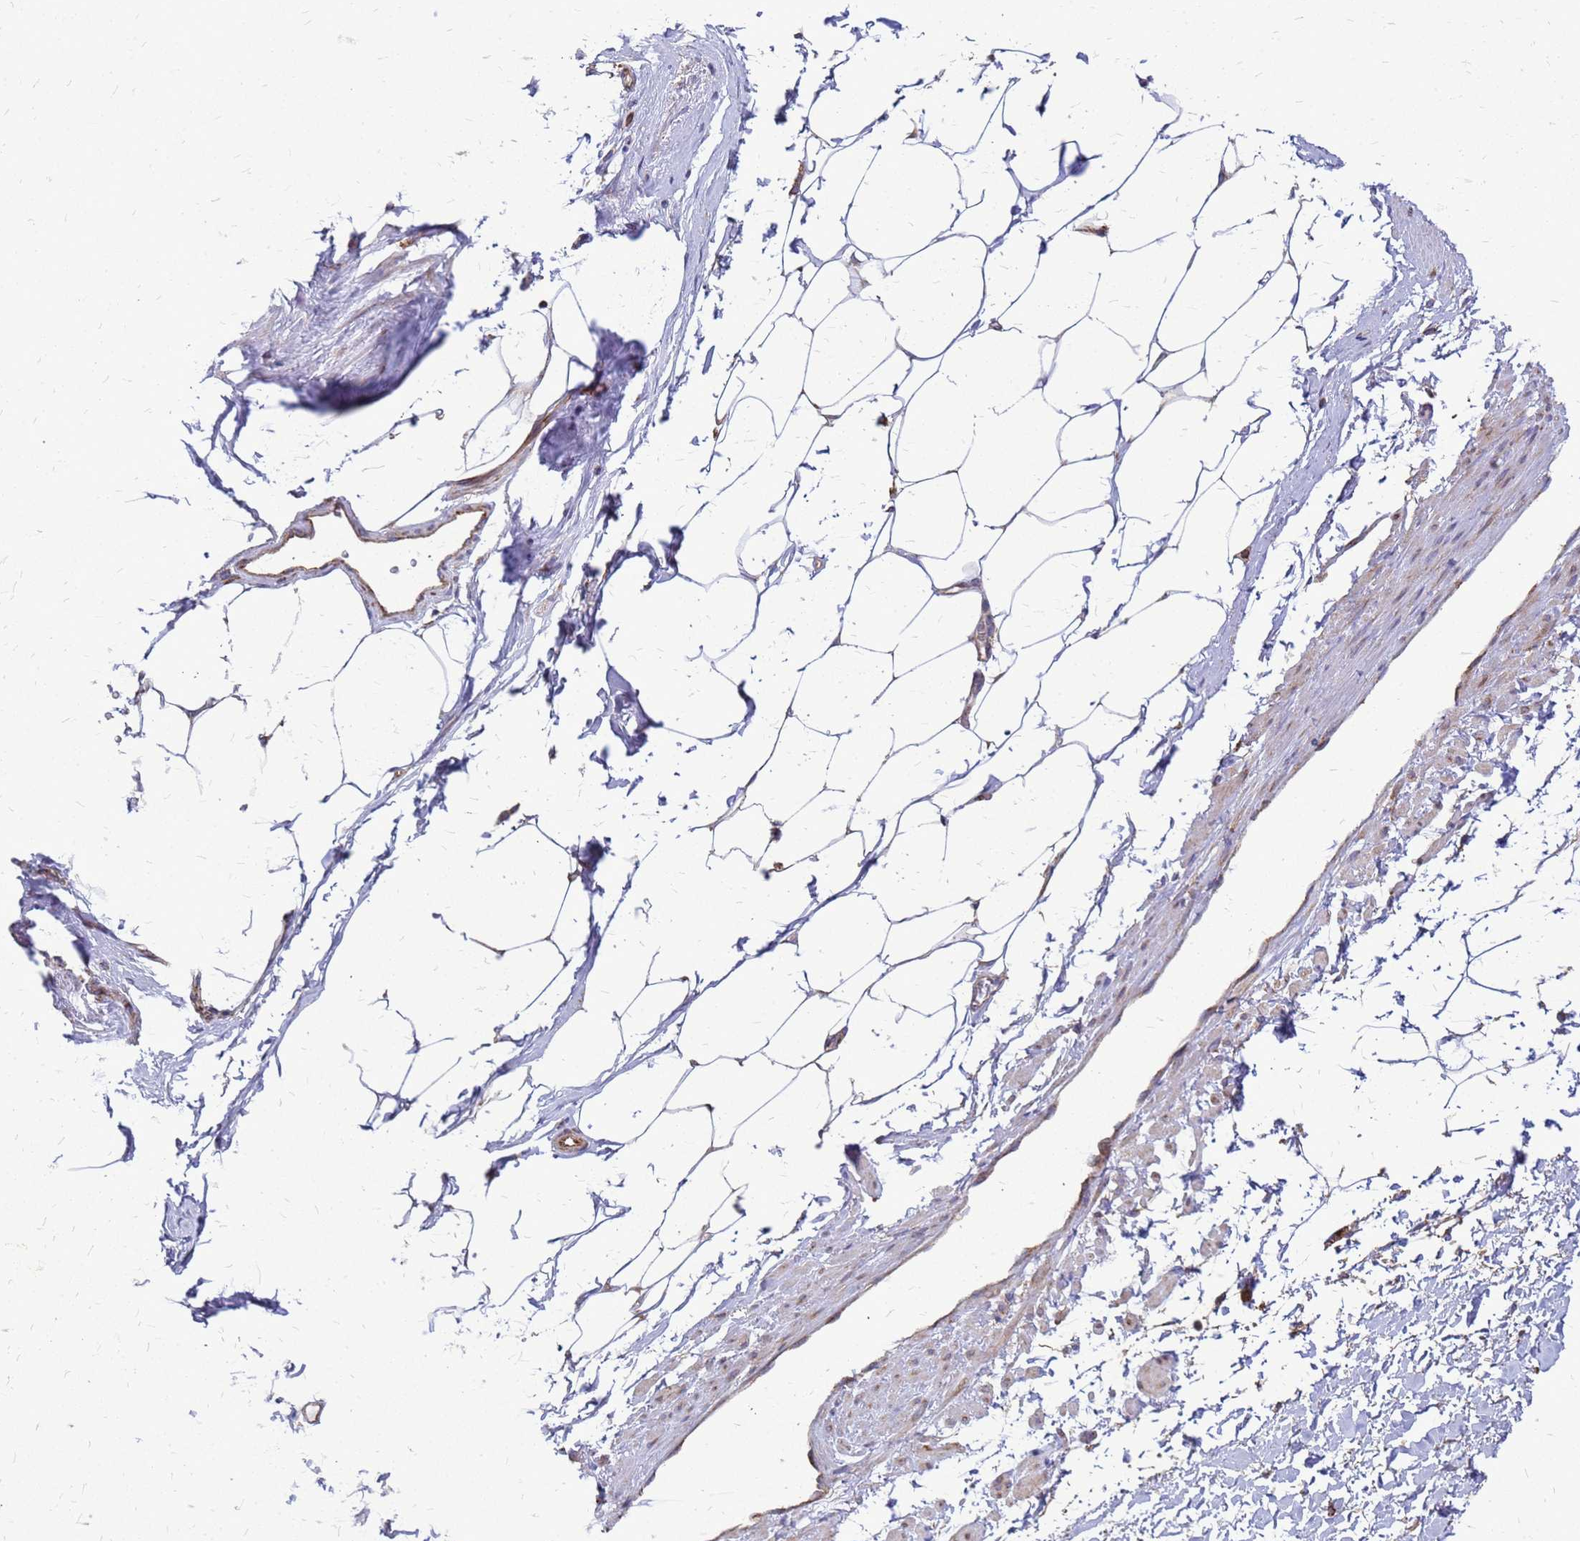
{"staining": {"intensity": "weak", "quantity": ">75%", "location": "cytoplasmic/membranous"}, "tissue": "adipose tissue", "cell_type": "Adipocytes", "image_type": "normal", "snomed": [{"axis": "morphology", "description": "Normal tissue, NOS"}, {"axis": "morphology", "description": "Adenocarcinoma, Low grade"}, {"axis": "topography", "description": "Prostate"}, {"axis": "topography", "description": "Peripheral nerve tissue"}], "caption": "High-power microscopy captured an immunohistochemistry (IHC) micrograph of normal adipose tissue, revealing weak cytoplasmic/membranous positivity in about >75% of adipocytes. (brown staining indicates protein expression, while blue staining denotes nuclei).", "gene": "FSTL4", "patient": {"sex": "male", "age": 63}}